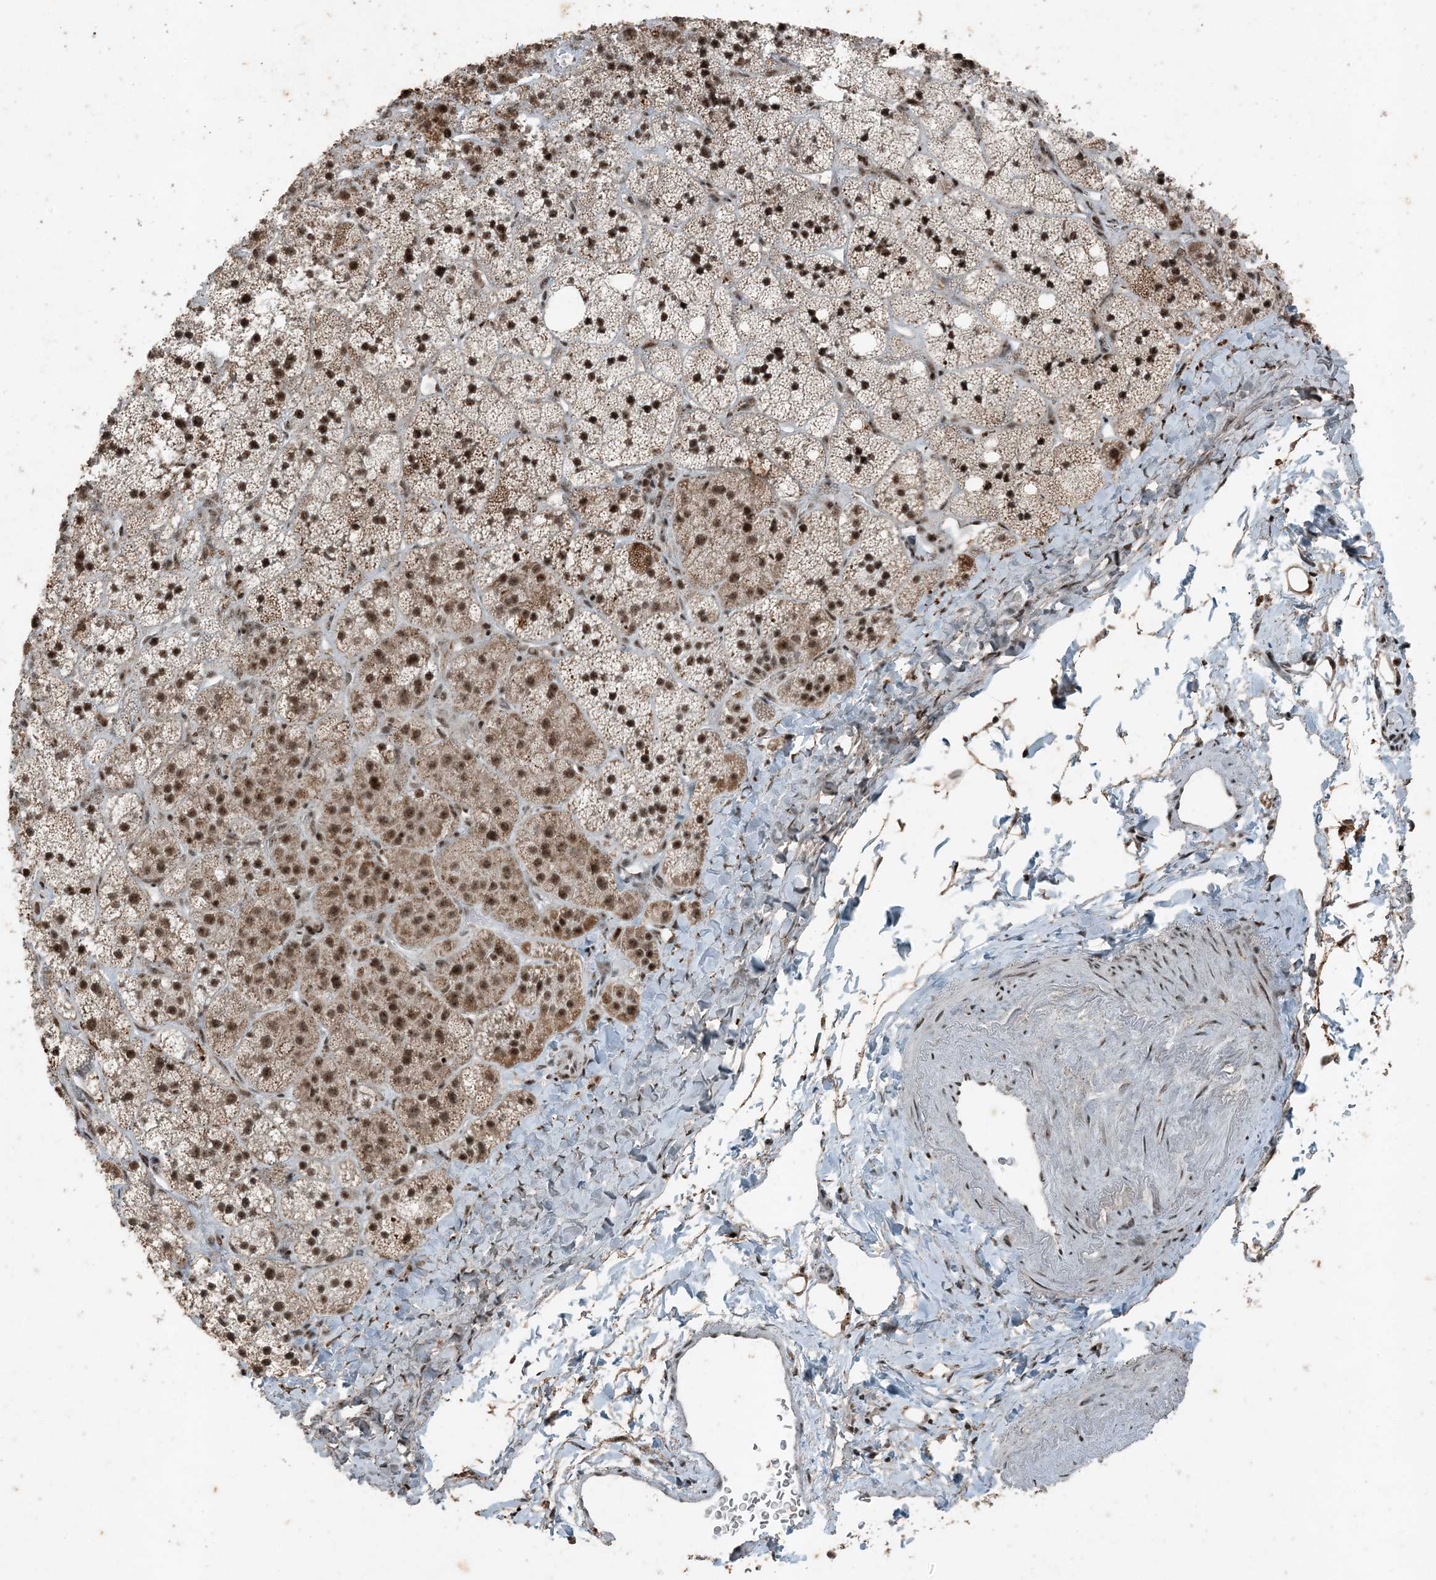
{"staining": {"intensity": "moderate", "quantity": ">75%", "location": "cytoplasmic/membranous,nuclear"}, "tissue": "adrenal gland", "cell_type": "Glandular cells", "image_type": "normal", "snomed": [{"axis": "morphology", "description": "Normal tissue, NOS"}, {"axis": "topography", "description": "Adrenal gland"}], "caption": "This photomicrograph exhibits benign adrenal gland stained with immunohistochemistry to label a protein in brown. The cytoplasmic/membranous,nuclear of glandular cells show moderate positivity for the protein. Nuclei are counter-stained blue.", "gene": "TADA2B", "patient": {"sex": "male", "age": 61}}